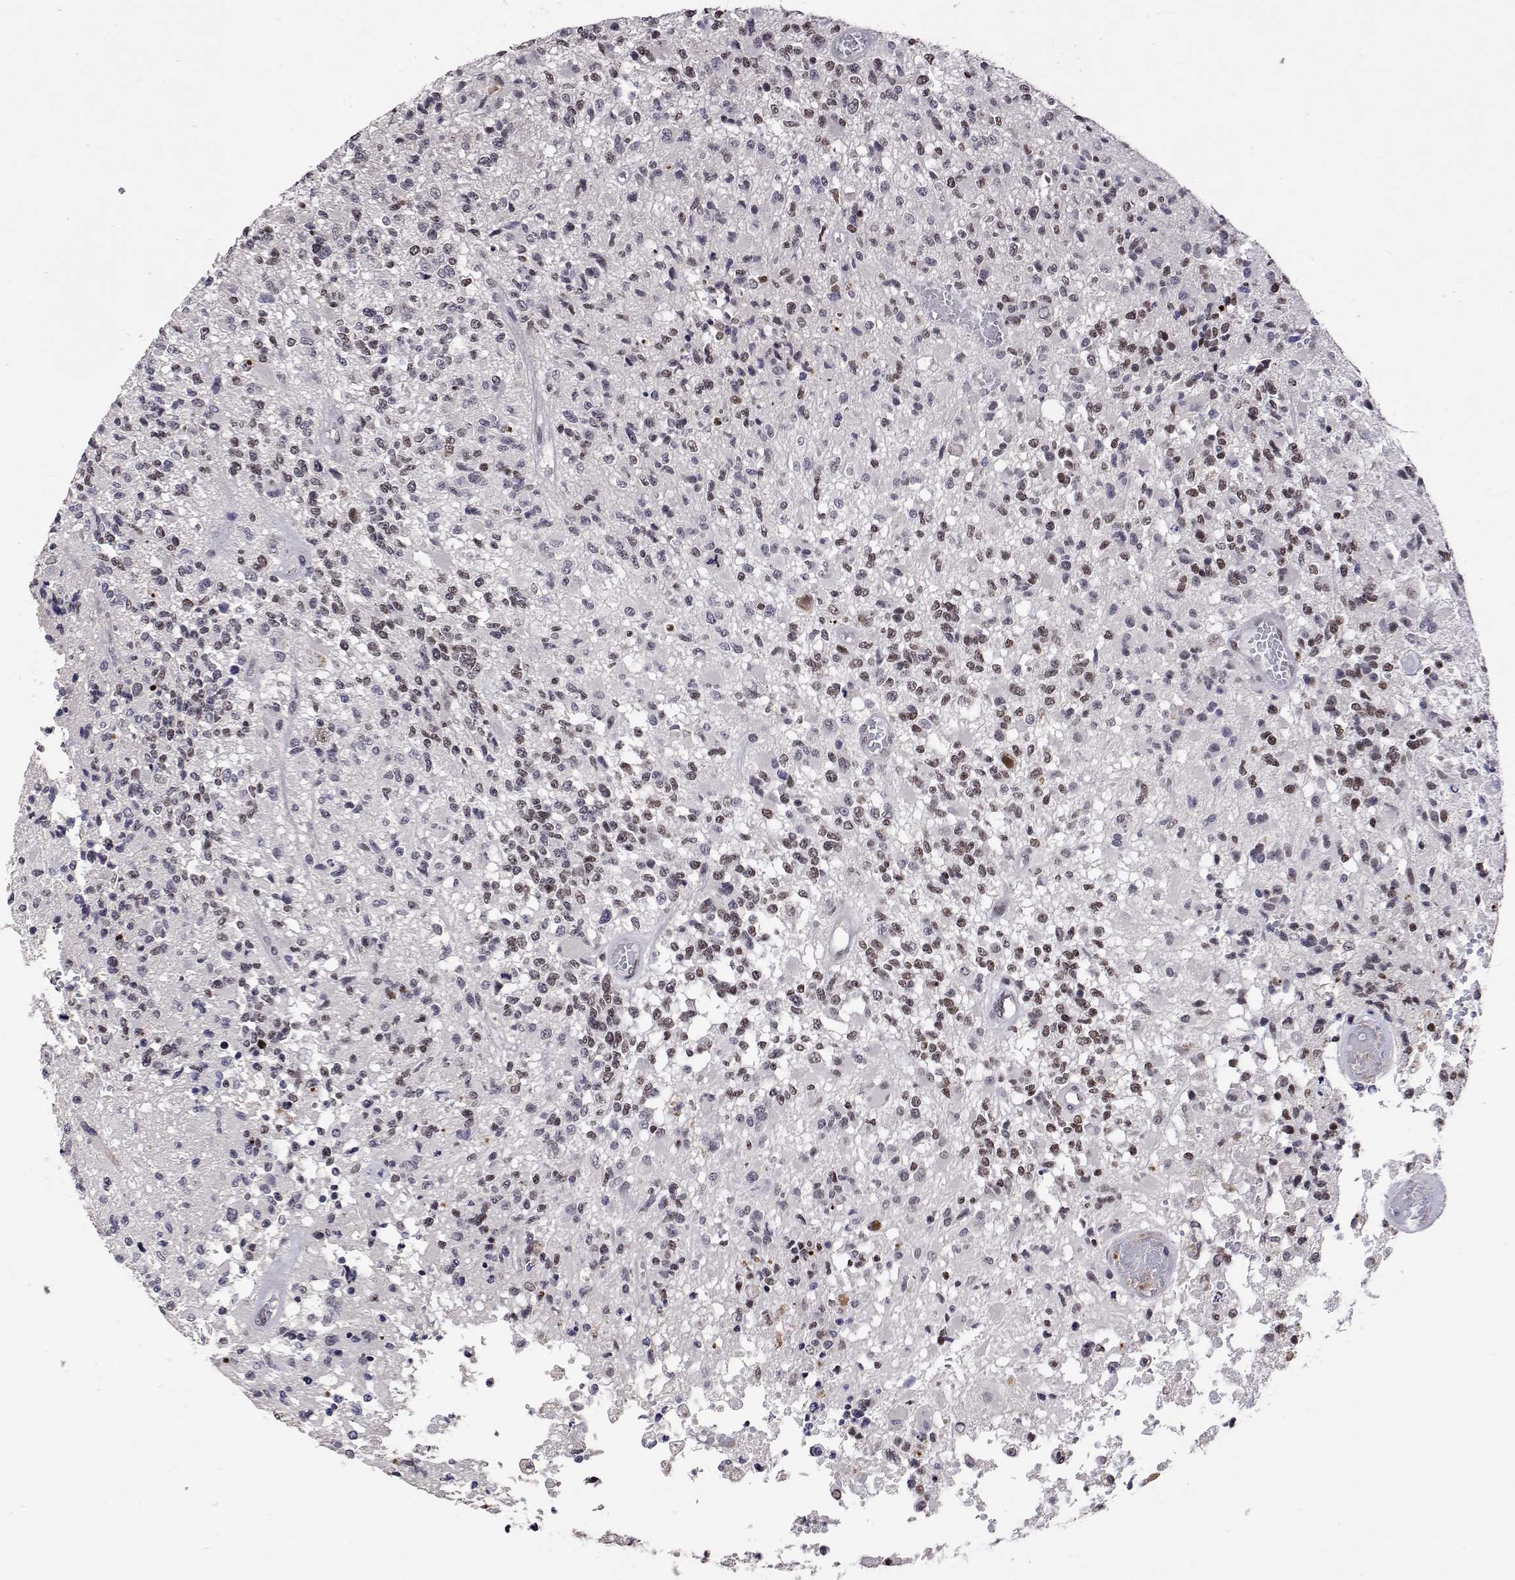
{"staining": {"intensity": "weak", "quantity": "25%-75%", "location": "nuclear"}, "tissue": "glioma", "cell_type": "Tumor cells", "image_type": "cancer", "snomed": [{"axis": "morphology", "description": "Glioma, malignant, High grade"}, {"axis": "topography", "description": "Brain"}], "caption": "Malignant glioma (high-grade) stained with a brown dye reveals weak nuclear positive staining in approximately 25%-75% of tumor cells.", "gene": "HNRNPA0", "patient": {"sex": "female", "age": 63}}